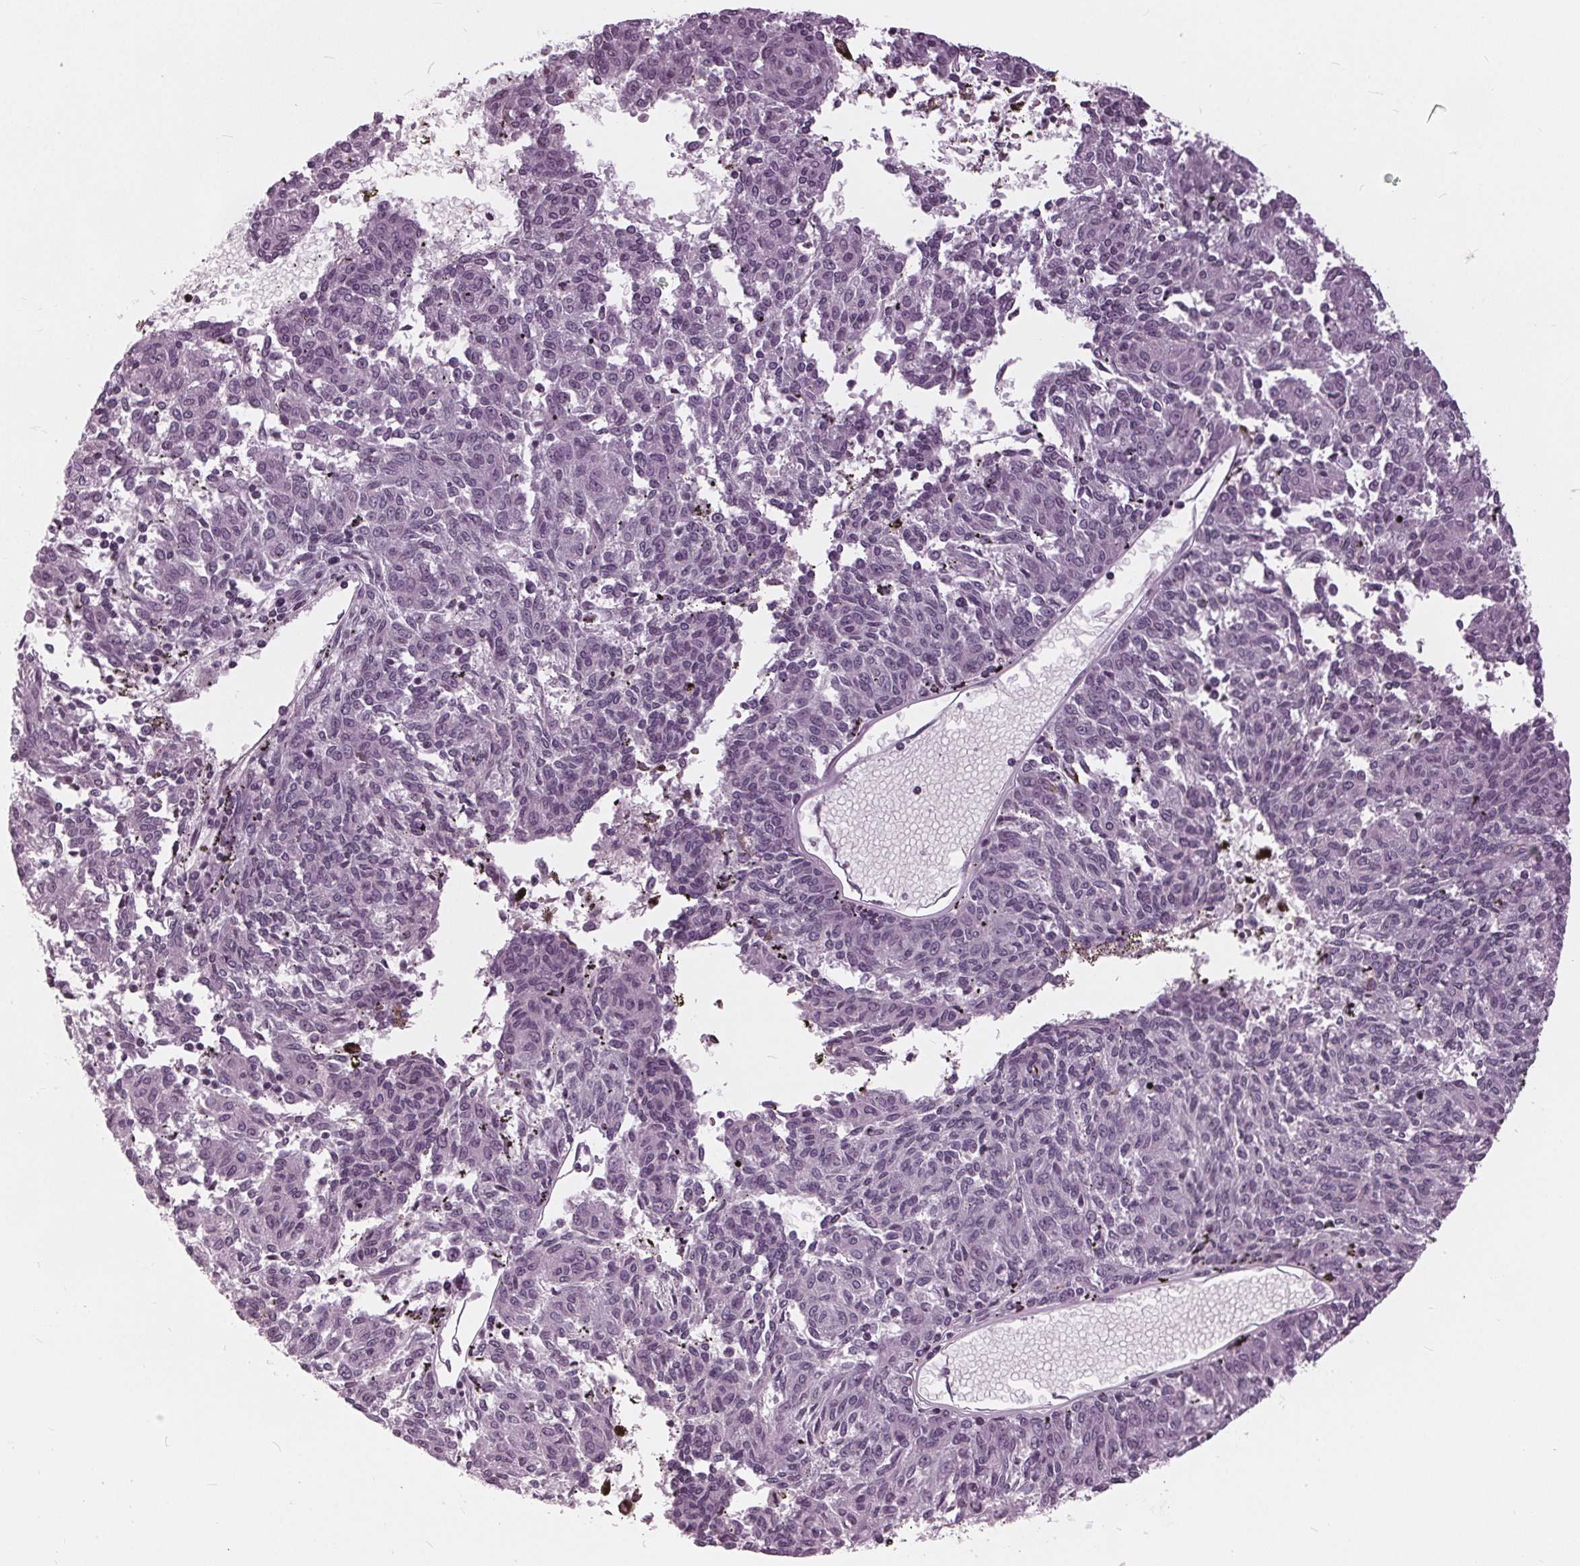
{"staining": {"intensity": "negative", "quantity": "none", "location": "none"}, "tissue": "melanoma", "cell_type": "Tumor cells", "image_type": "cancer", "snomed": [{"axis": "morphology", "description": "Malignant melanoma, NOS"}, {"axis": "topography", "description": "Skin"}], "caption": "There is no significant expression in tumor cells of malignant melanoma. (Immunohistochemistry (ihc), brightfield microscopy, high magnification).", "gene": "SLC9A4", "patient": {"sex": "female", "age": 72}}